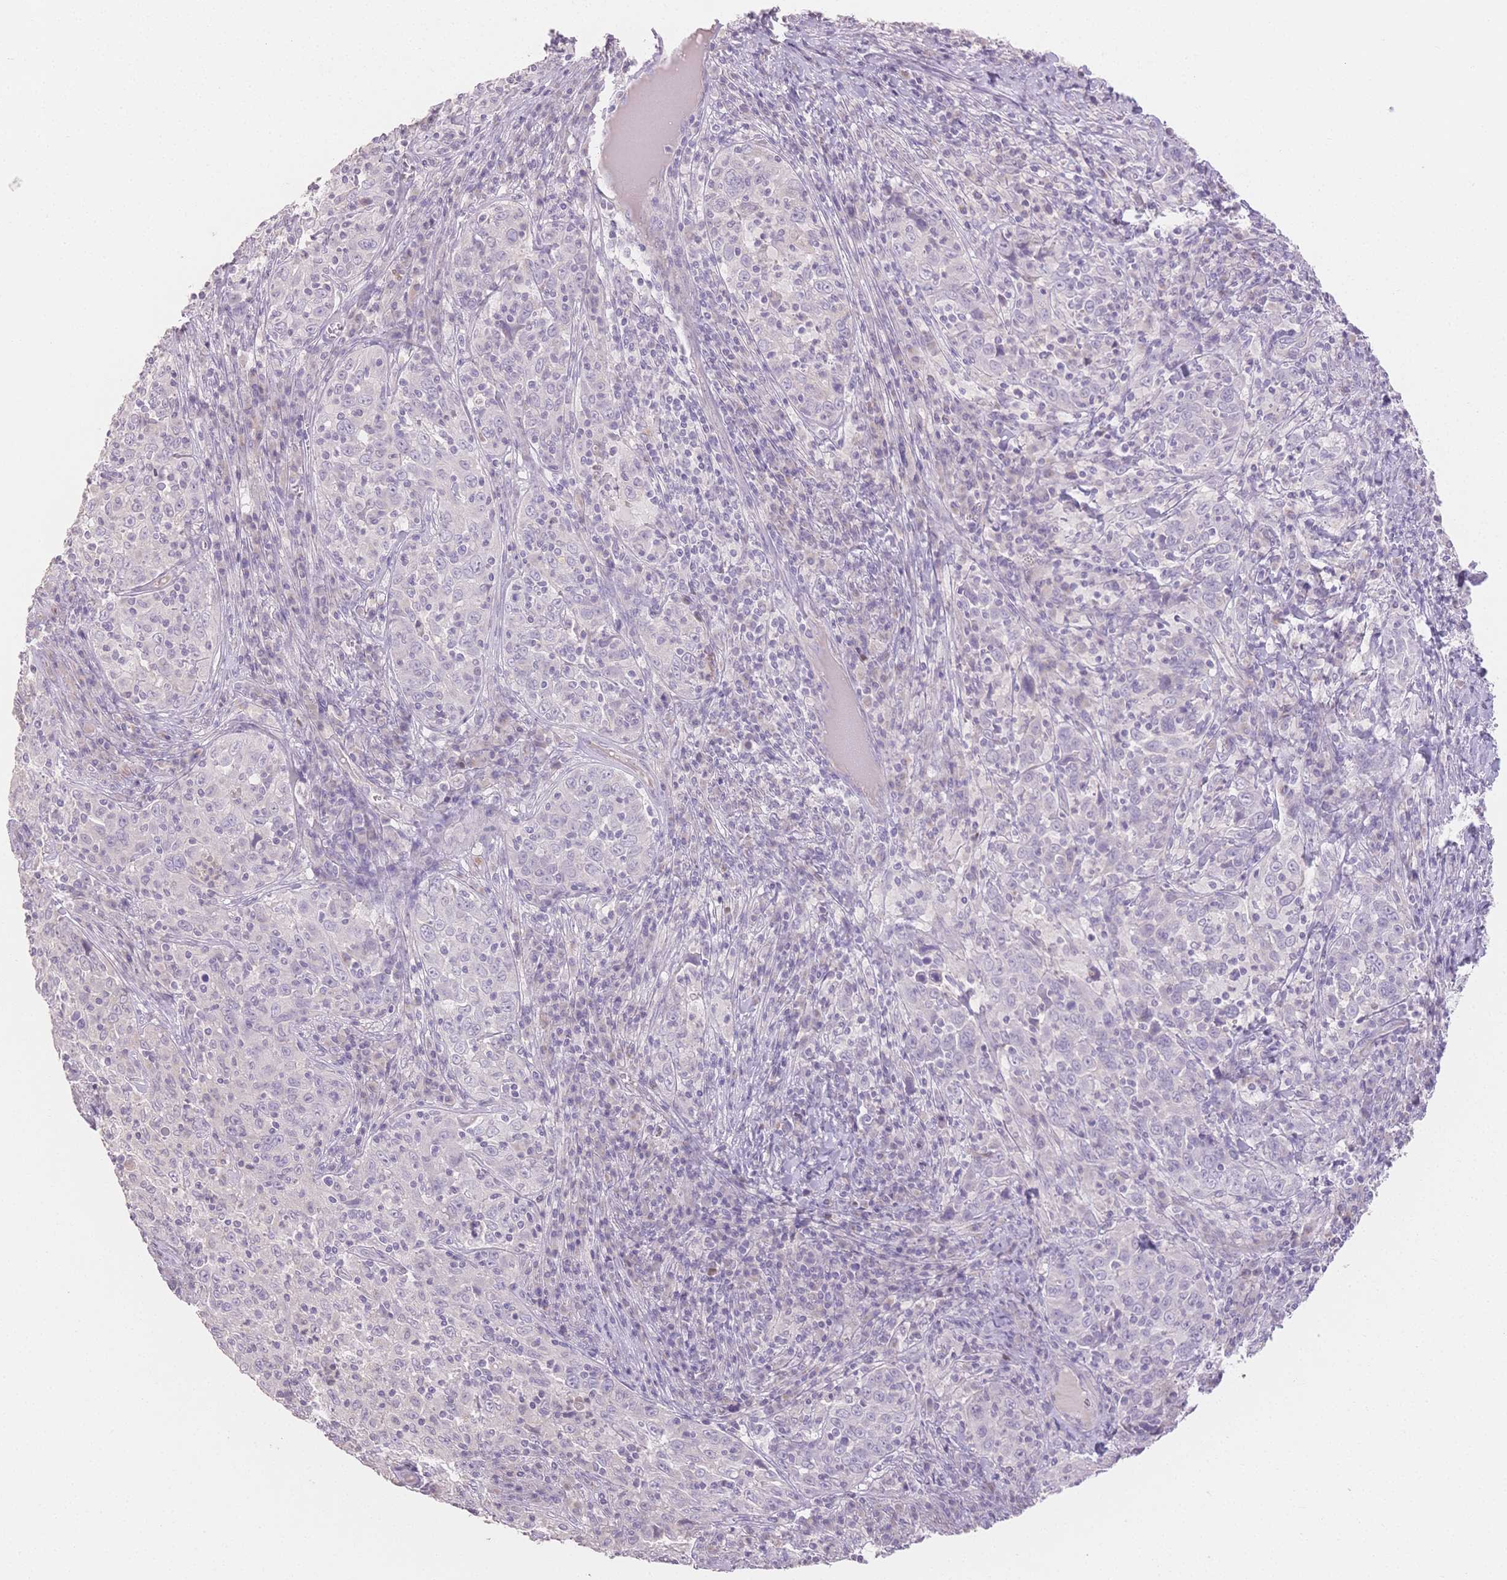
{"staining": {"intensity": "negative", "quantity": "none", "location": "none"}, "tissue": "cervical cancer", "cell_type": "Tumor cells", "image_type": "cancer", "snomed": [{"axis": "morphology", "description": "Squamous cell carcinoma, NOS"}, {"axis": "topography", "description": "Cervix"}], "caption": "Immunohistochemical staining of squamous cell carcinoma (cervical) shows no significant staining in tumor cells.", "gene": "SUV39H2", "patient": {"sex": "female", "age": 46}}